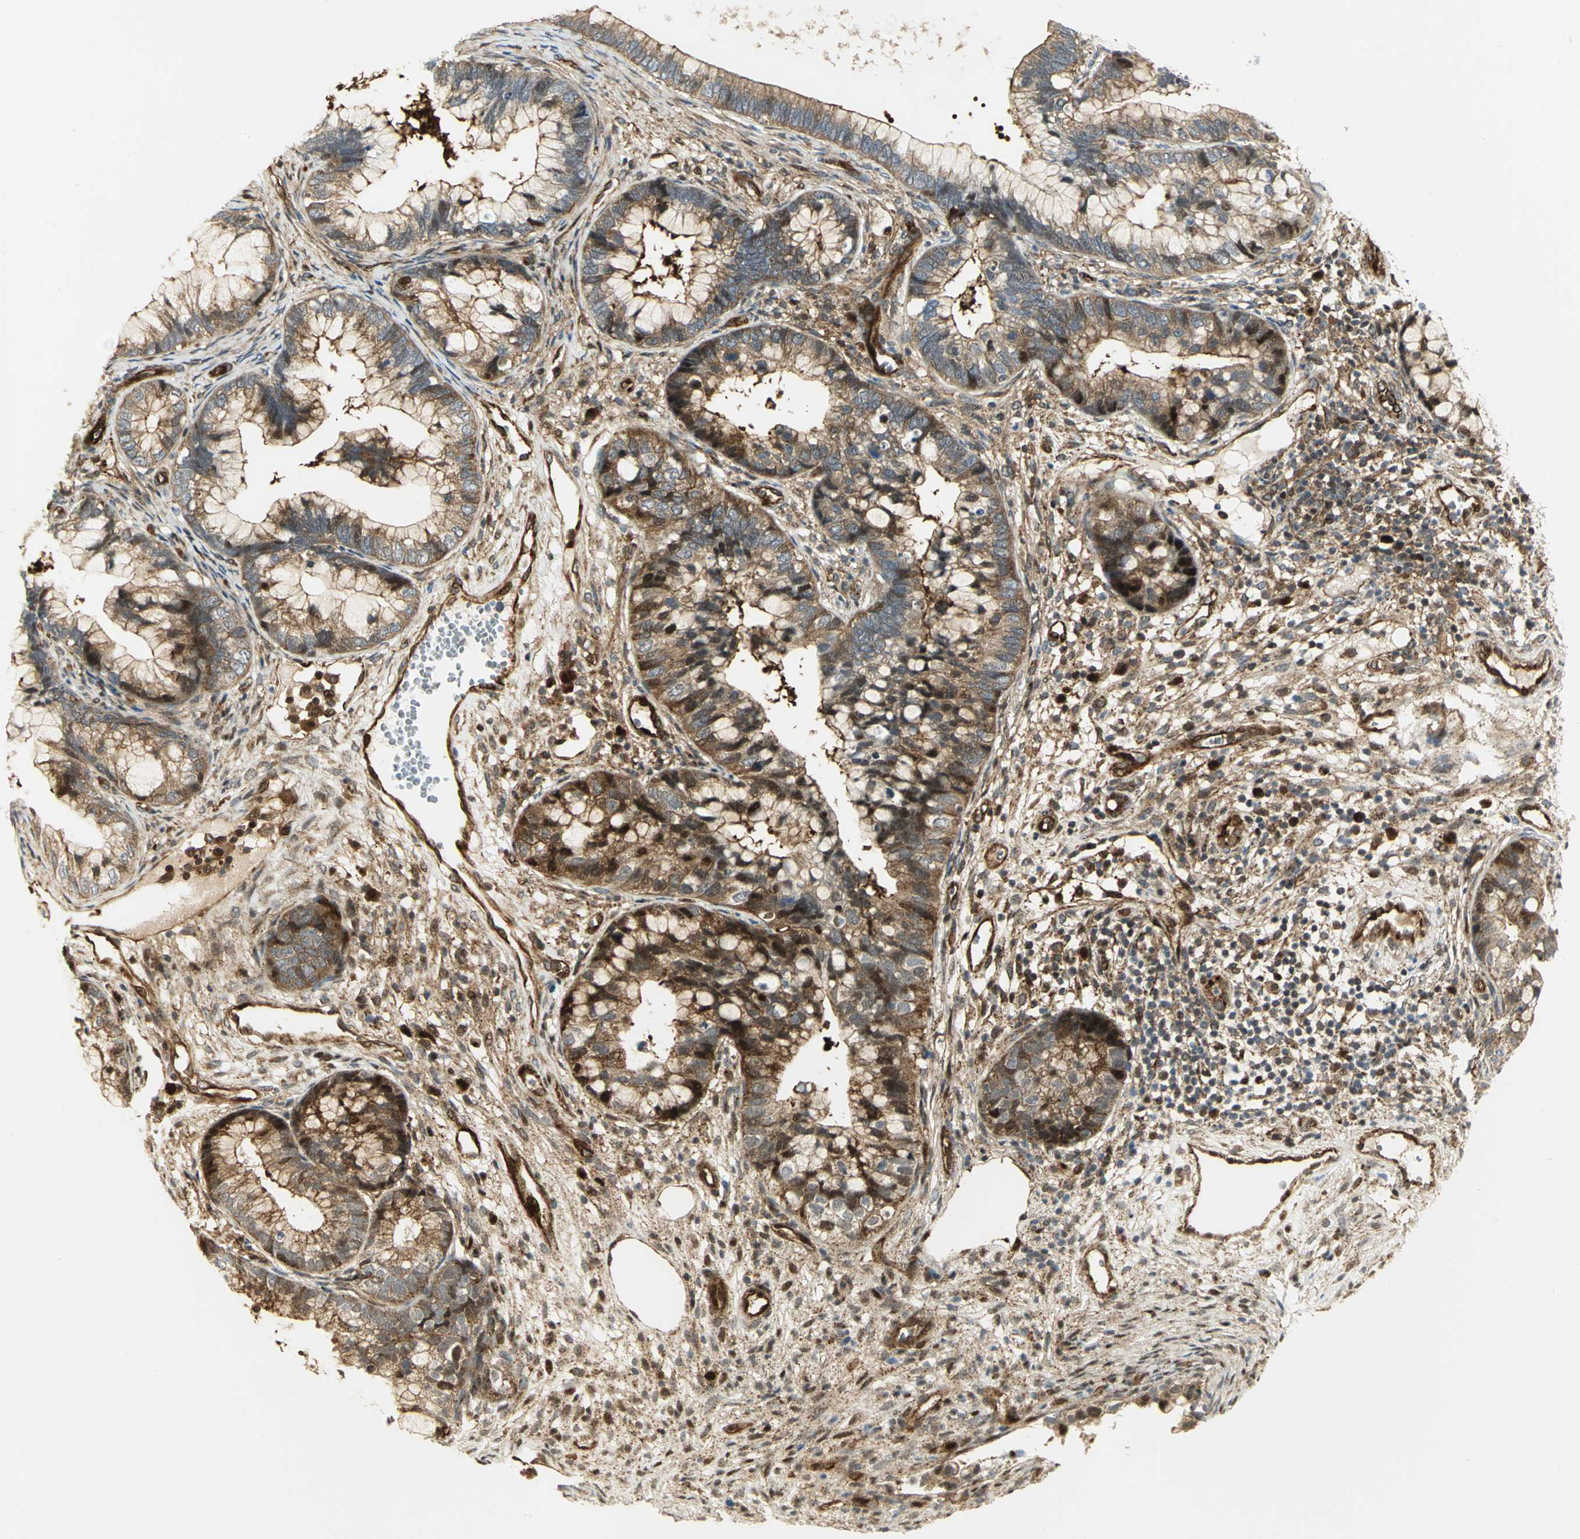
{"staining": {"intensity": "strong", "quantity": ">75%", "location": "cytoplasmic/membranous"}, "tissue": "cervical cancer", "cell_type": "Tumor cells", "image_type": "cancer", "snomed": [{"axis": "morphology", "description": "Adenocarcinoma, NOS"}, {"axis": "topography", "description": "Cervix"}], "caption": "The image reveals staining of cervical adenocarcinoma, revealing strong cytoplasmic/membranous protein positivity (brown color) within tumor cells. (Brightfield microscopy of DAB IHC at high magnification).", "gene": "EEA1", "patient": {"sex": "female", "age": 44}}